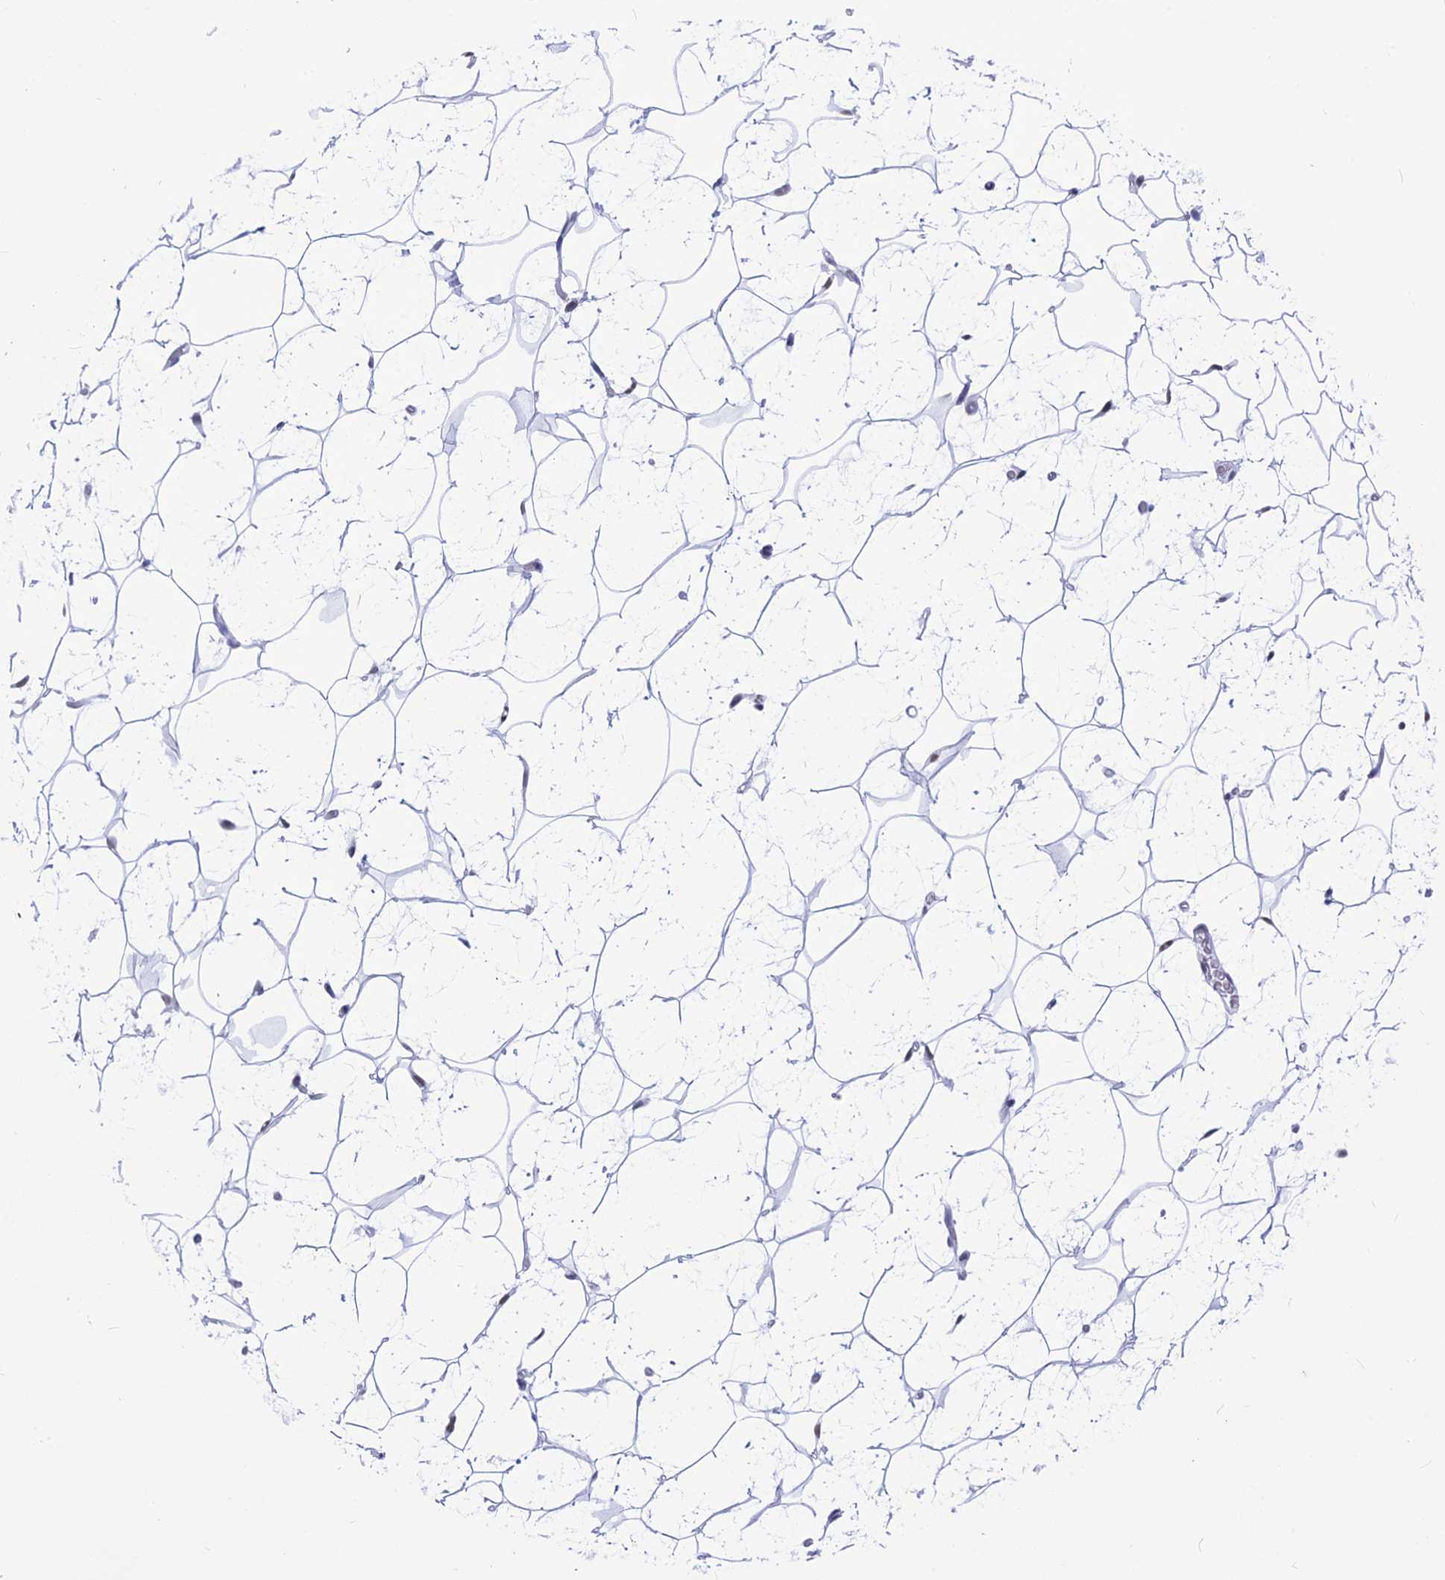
{"staining": {"intensity": "negative", "quantity": "none", "location": "none"}, "tissue": "adipose tissue", "cell_type": "Adipocytes", "image_type": "normal", "snomed": [{"axis": "morphology", "description": "Normal tissue, NOS"}, {"axis": "topography", "description": "Breast"}], "caption": "The image exhibits no staining of adipocytes in normal adipose tissue. The staining was performed using DAB to visualize the protein expression in brown, while the nuclei were stained in blue with hematoxylin (Magnification: 20x).", "gene": "SRSF5", "patient": {"sex": "female", "age": 26}}